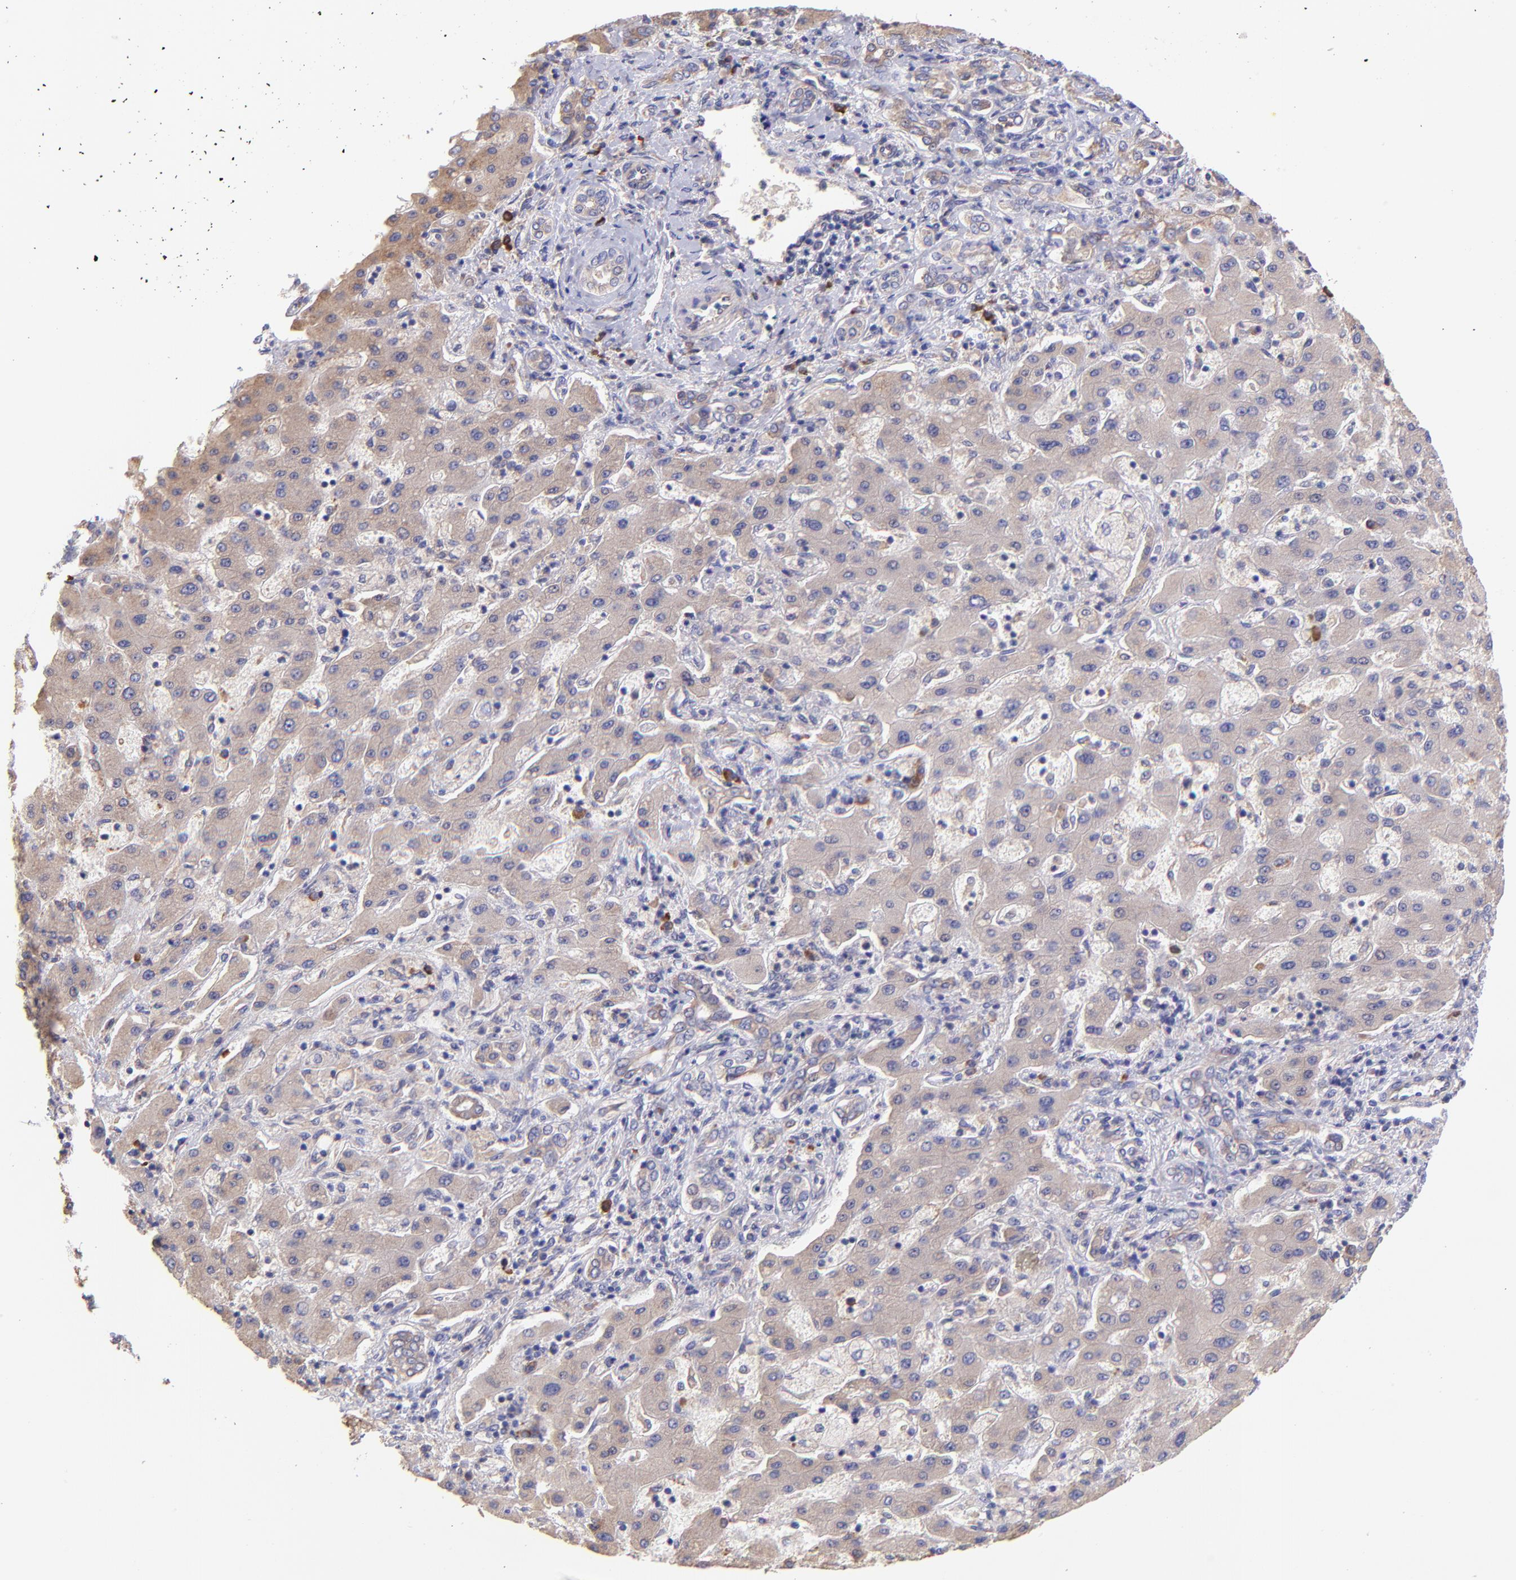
{"staining": {"intensity": "weak", "quantity": ">75%", "location": "cytoplasmic/membranous"}, "tissue": "liver cancer", "cell_type": "Tumor cells", "image_type": "cancer", "snomed": [{"axis": "morphology", "description": "Cholangiocarcinoma"}, {"axis": "topography", "description": "Liver"}], "caption": "Immunohistochemistry image of human cholangiocarcinoma (liver) stained for a protein (brown), which displays low levels of weak cytoplasmic/membranous positivity in about >75% of tumor cells.", "gene": "PREX1", "patient": {"sex": "male", "age": 50}}